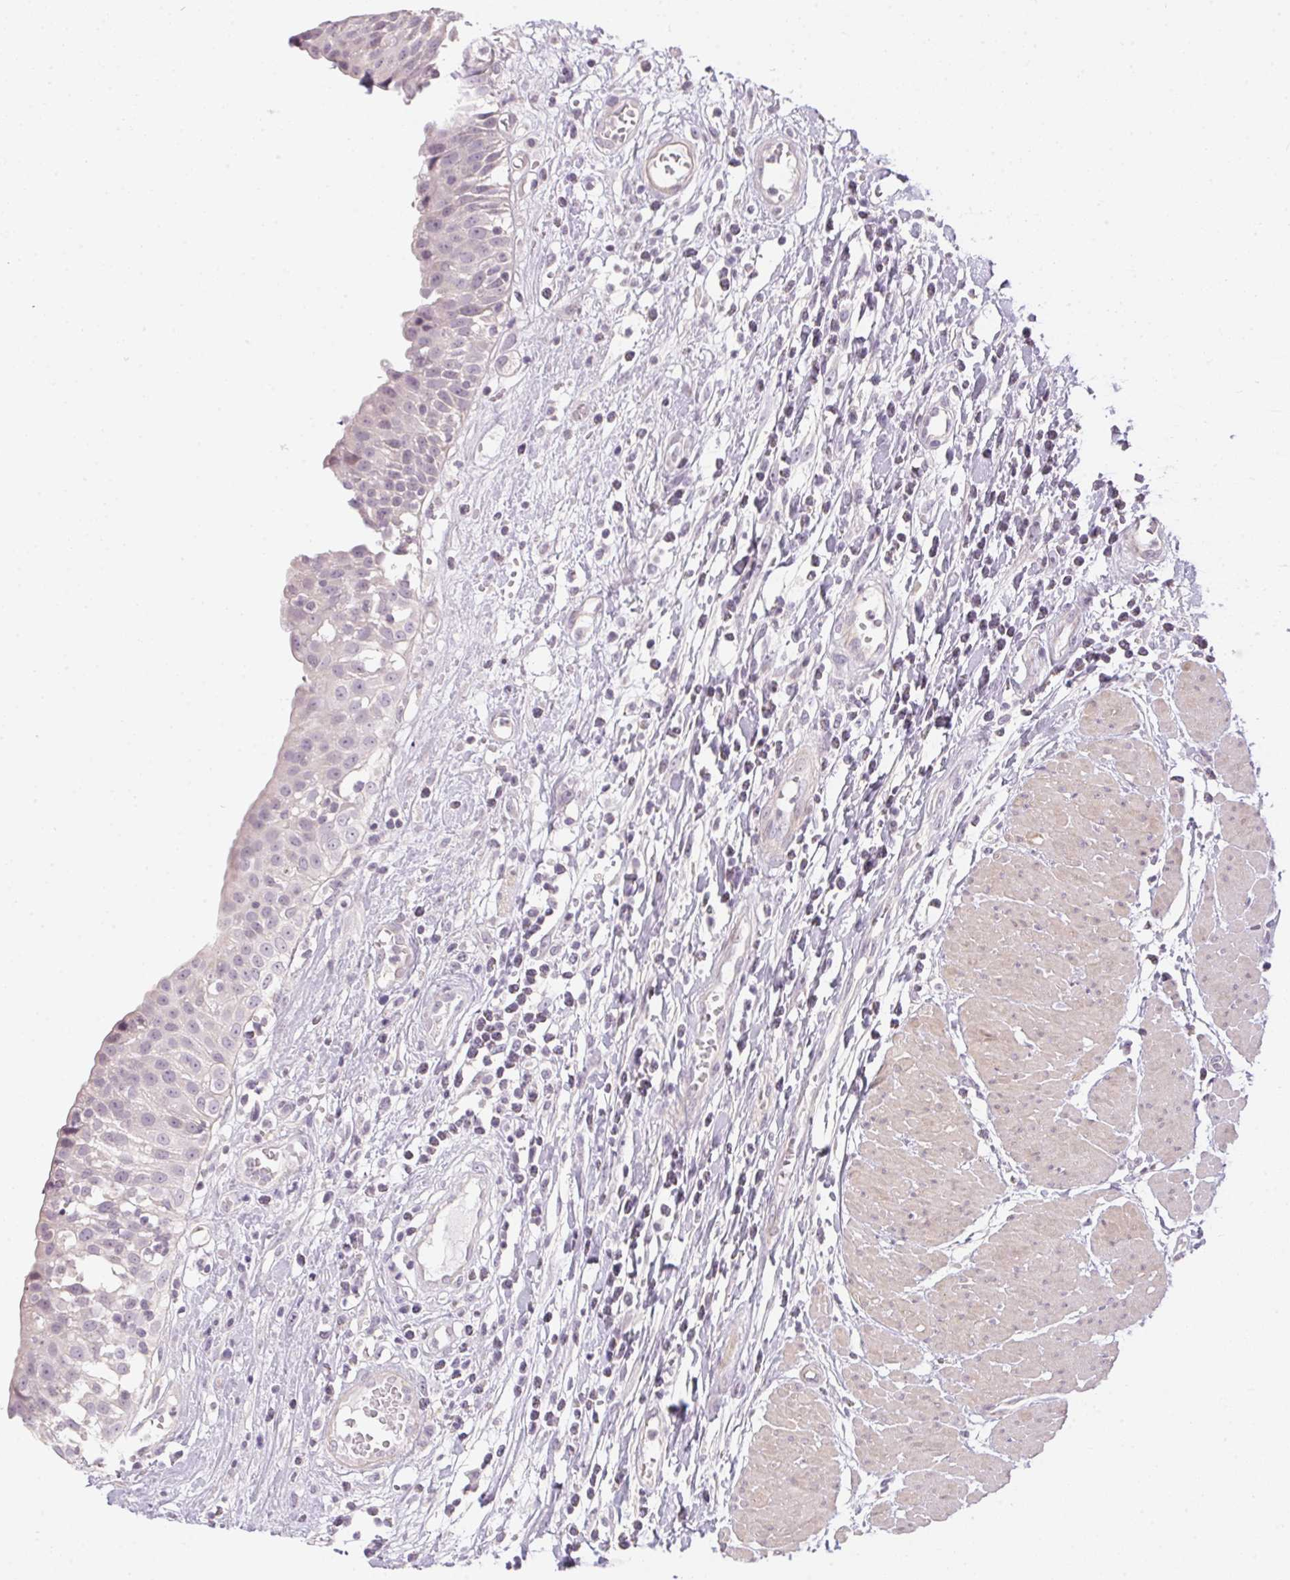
{"staining": {"intensity": "negative", "quantity": "none", "location": "none"}, "tissue": "urinary bladder", "cell_type": "Urothelial cells", "image_type": "normal", "snomed": [{"axis": "morphology", "description": "Normal tissue, NOS"}, {"axis": "topography", "description": "Urinary bladder"}], "caption": "The photomicrograph demonstrates no significant staining in urothelial cells of urinary bladder.", "gene": "GDAP1L1", "patient": {"sex": "male", "age": 64}}